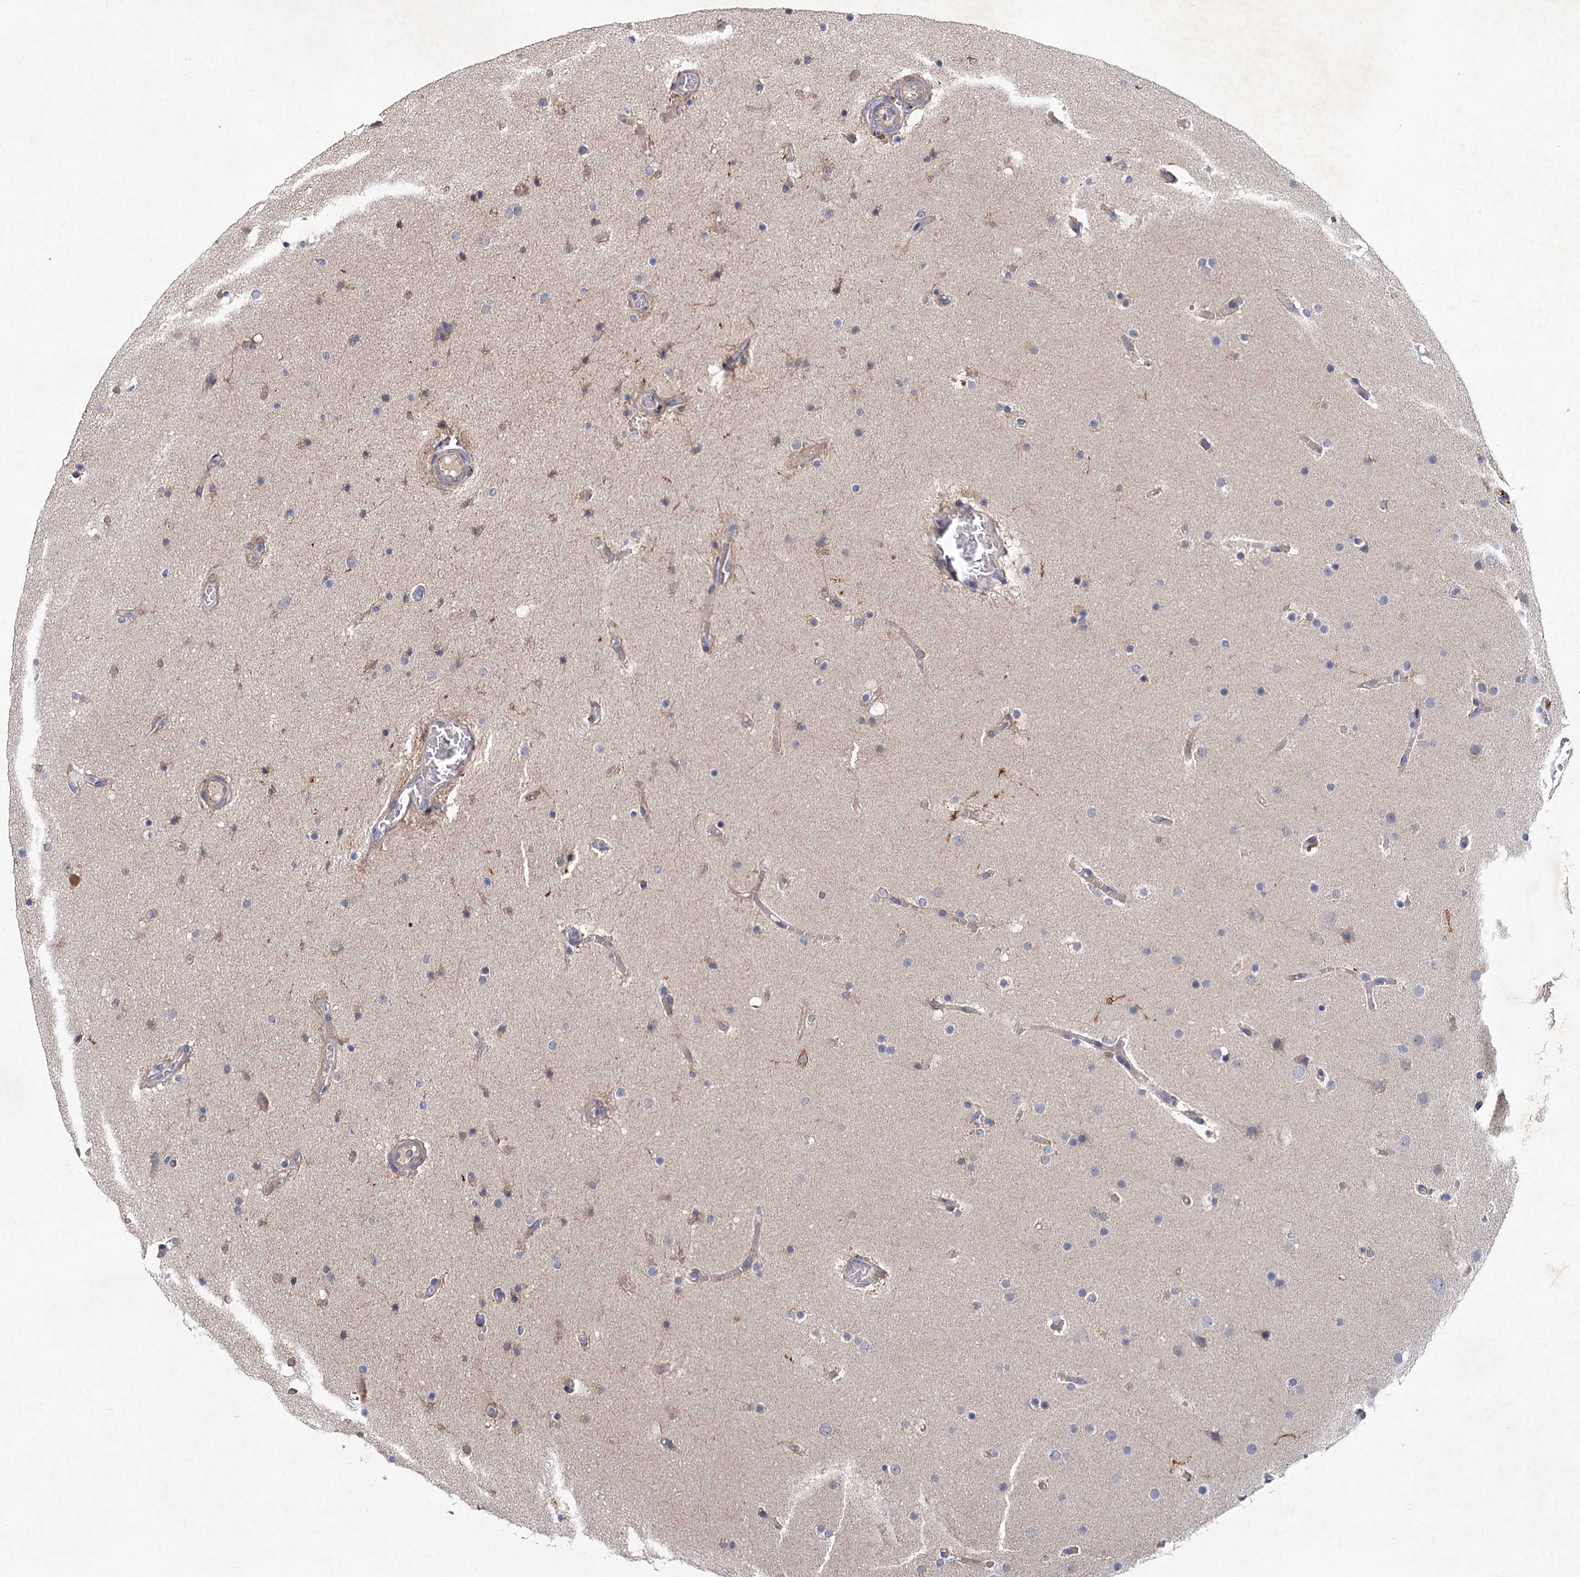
{"staining": {"intensity": "negative", "quantity": "none", "location": "none"}, "tissue": "glioma", "cell_type": "Tumor cells", "image_type": "cancer", "snomed": [{"axis": "morphology", "description": "Glioma, malignant, High grade"}, {"axis": "topography", "description": "Cerebral cortex"}], "caption": "Tumor cells are negative for protein expression in human high-grade glioma (malignant).", "gene": "MTRR", "patient": {"sex": "female", "age": 36}}